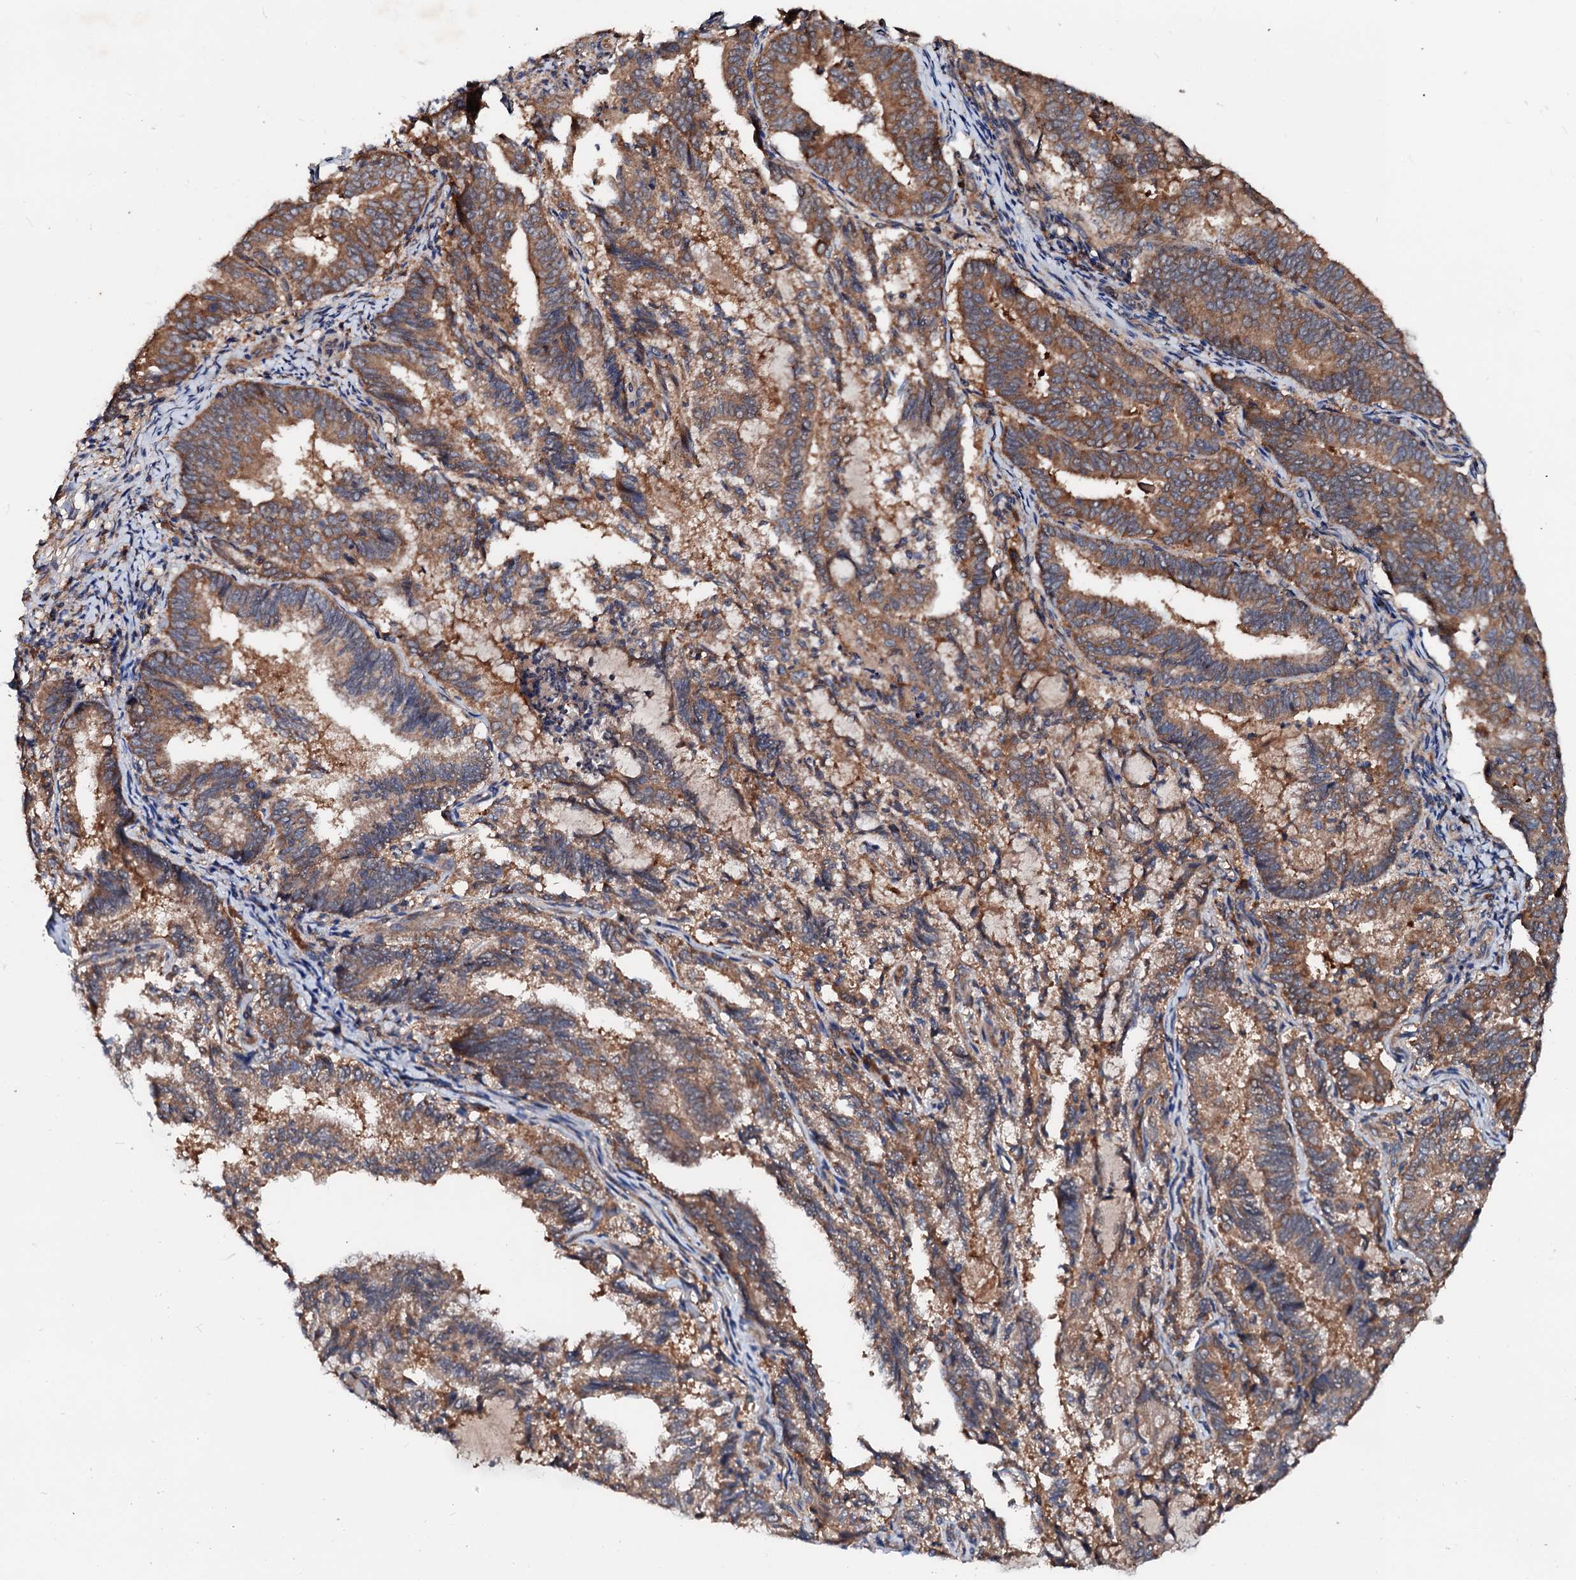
{"staining": {"intensity": "moderate", "quantity": ">75%", "location": "cytoplasmic/membranous"}, "tissue": "endometrial cancer", "cell_type": "Tumor cells", "image_type": "cancer", "snomed": [{"axis": "morphology", "description": "Adenocarcinoma, NOS"}, {"axis": "topography", "description": "Endometrium"}], "caption": "Immunohistochemistry (IHC) image of neoplastic tissue: human endometrial cancer stained using IHC shows medium levels of moderate protein expression localized specifically in the cytoplasmic/membranous of tumor cells, appearing as a cytoplasmic/membranous brown color.", "gene": "EXTL1", "patient": {"sex": "female", "age": 80}}